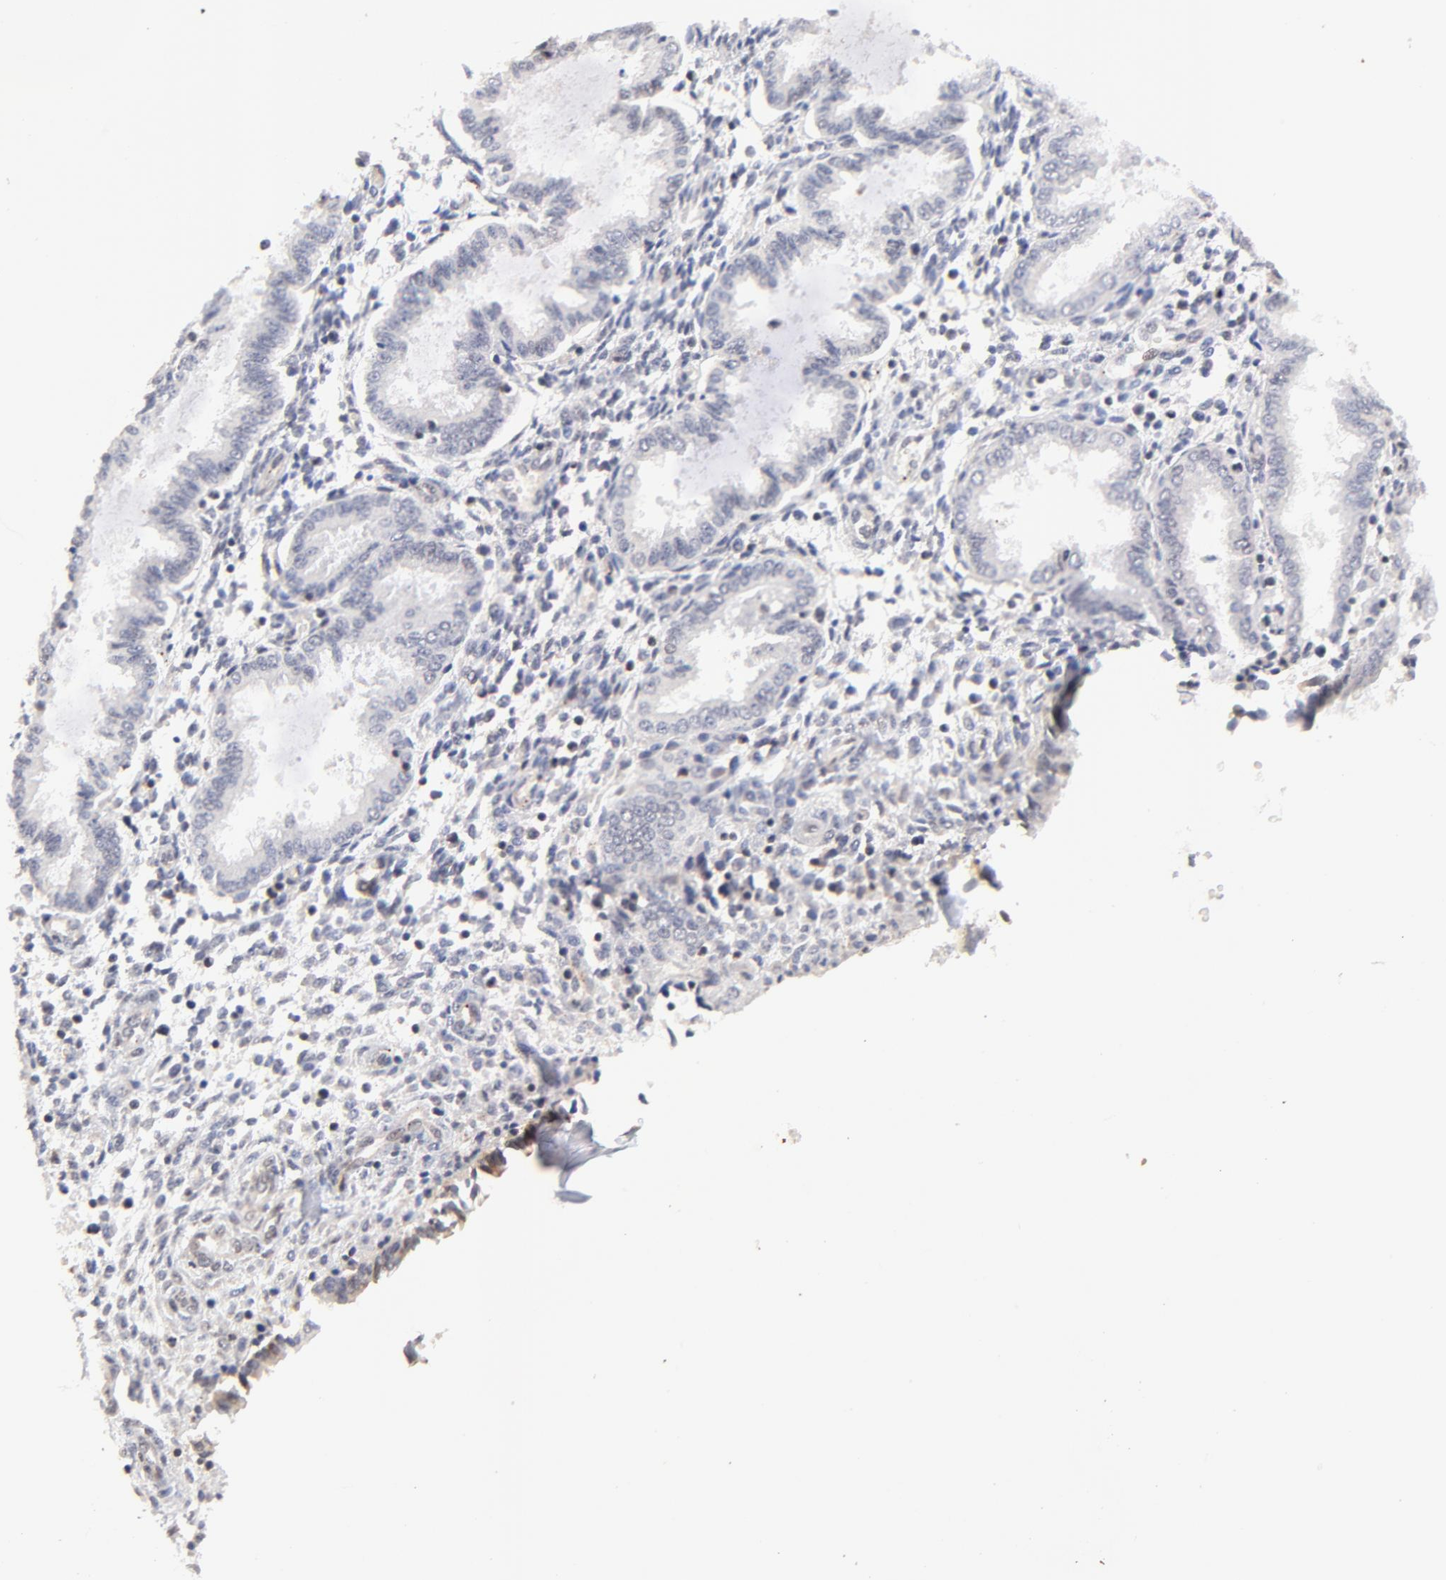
{"staining": {"intensity": "negative", "quantity": "none", "location": "none"}, "tissue": "endometrium", "cell_type": "Cells in endometrial stroma", "image_type": "normal", "snomed": [{"axis": "morphology", "description": "Normal tissue, NOS"}, {"axis": "topography", "description": "Endometrium"}], "caption": "Immunohistochemistry micrograph of normal human endometrium stained for a protein (brown), which demonstrates no positivity in cells in endometrial stroma. The staining is performed using DAB (3,3'-diaminobenzidine) brown chromogen with nuclei counter-stained in using hematoxylin.", "gene": "ZFP92", "patient": {"sex": "female", "age": 33}}